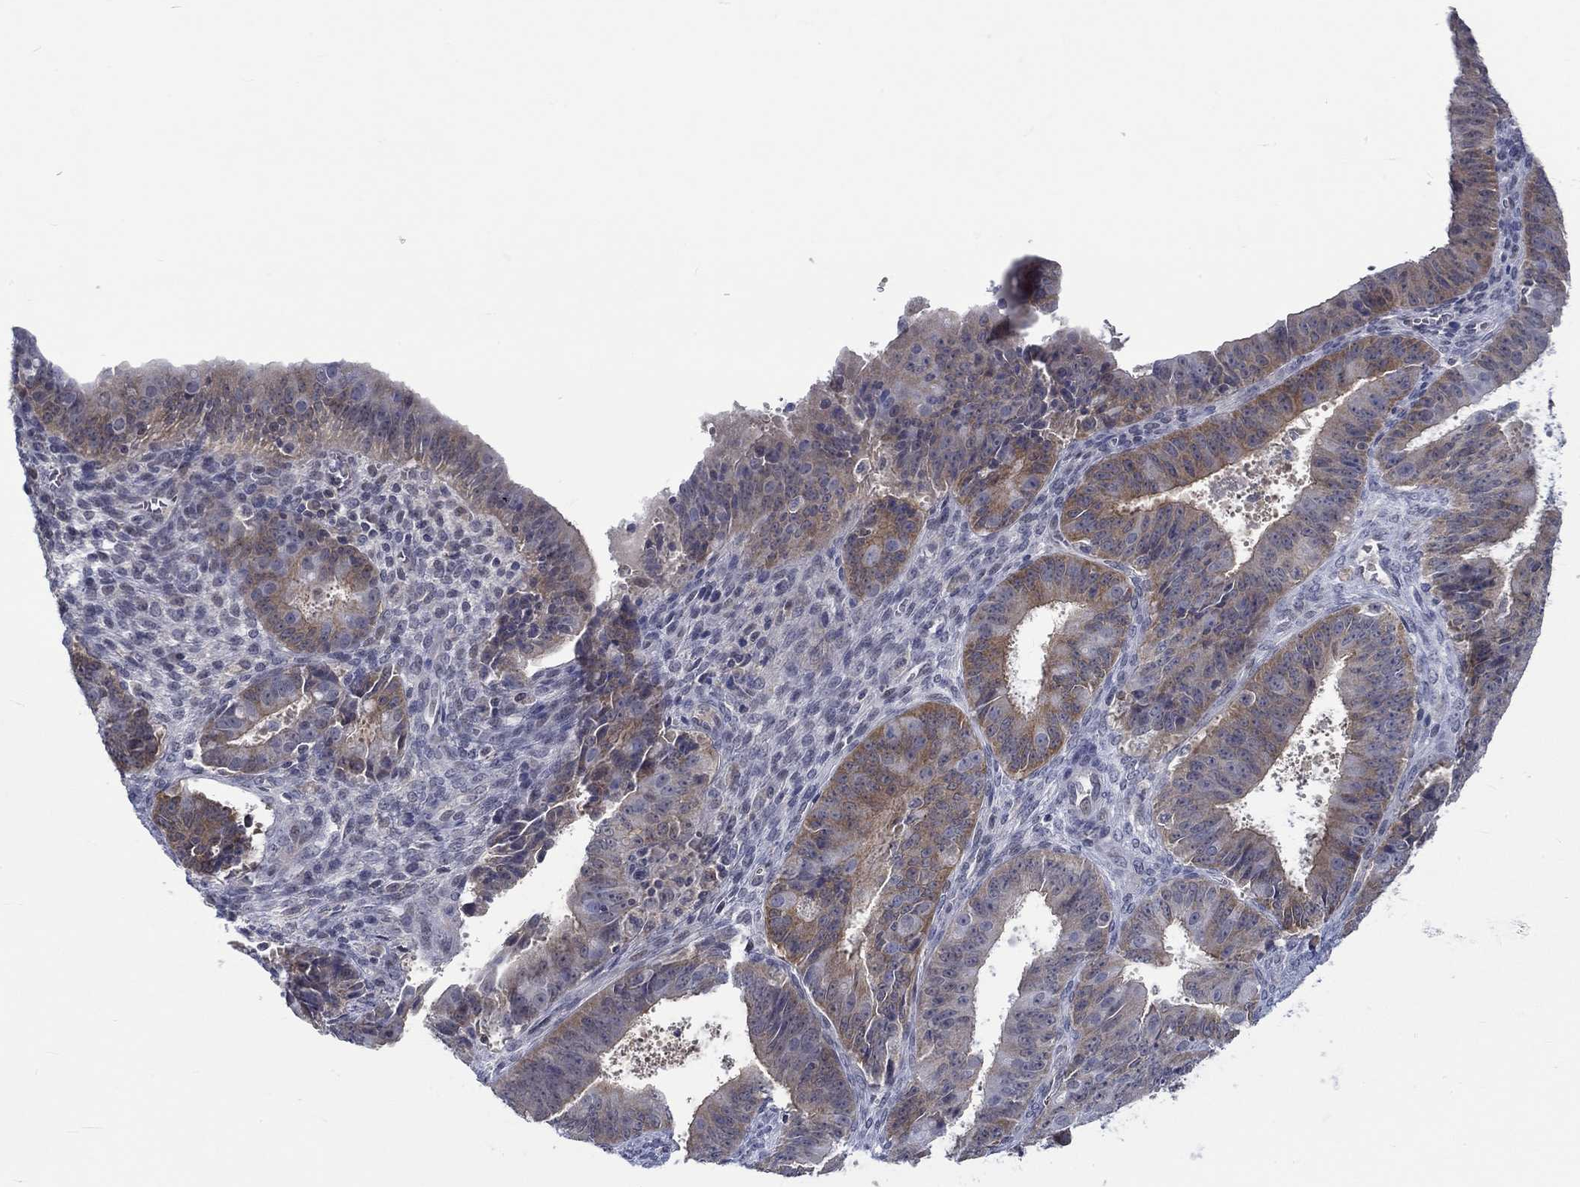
{"staining": {"intensity": "moderate", "quantity": "25%-75%", "location": "cytoplasmic/membranous"}, "tissue": "ovarian cancer", "cell_type": "Tumor cells", "image_type": "cancer", "snomed": [{"axis": "morphology", "description": "Carcinoma, endometroid"}, {"axis": "topography", "description": "Ovary"}], "caption": "There is medium levels of moderate cytoplasmic/membranous staining in tumor cells of ovarian cancer (endometroid carcinoma), as demonstrated by immunohistochemical staining (brown color).", "gene": "WASF1", "patient": {"sex": "female", "age": 42}}